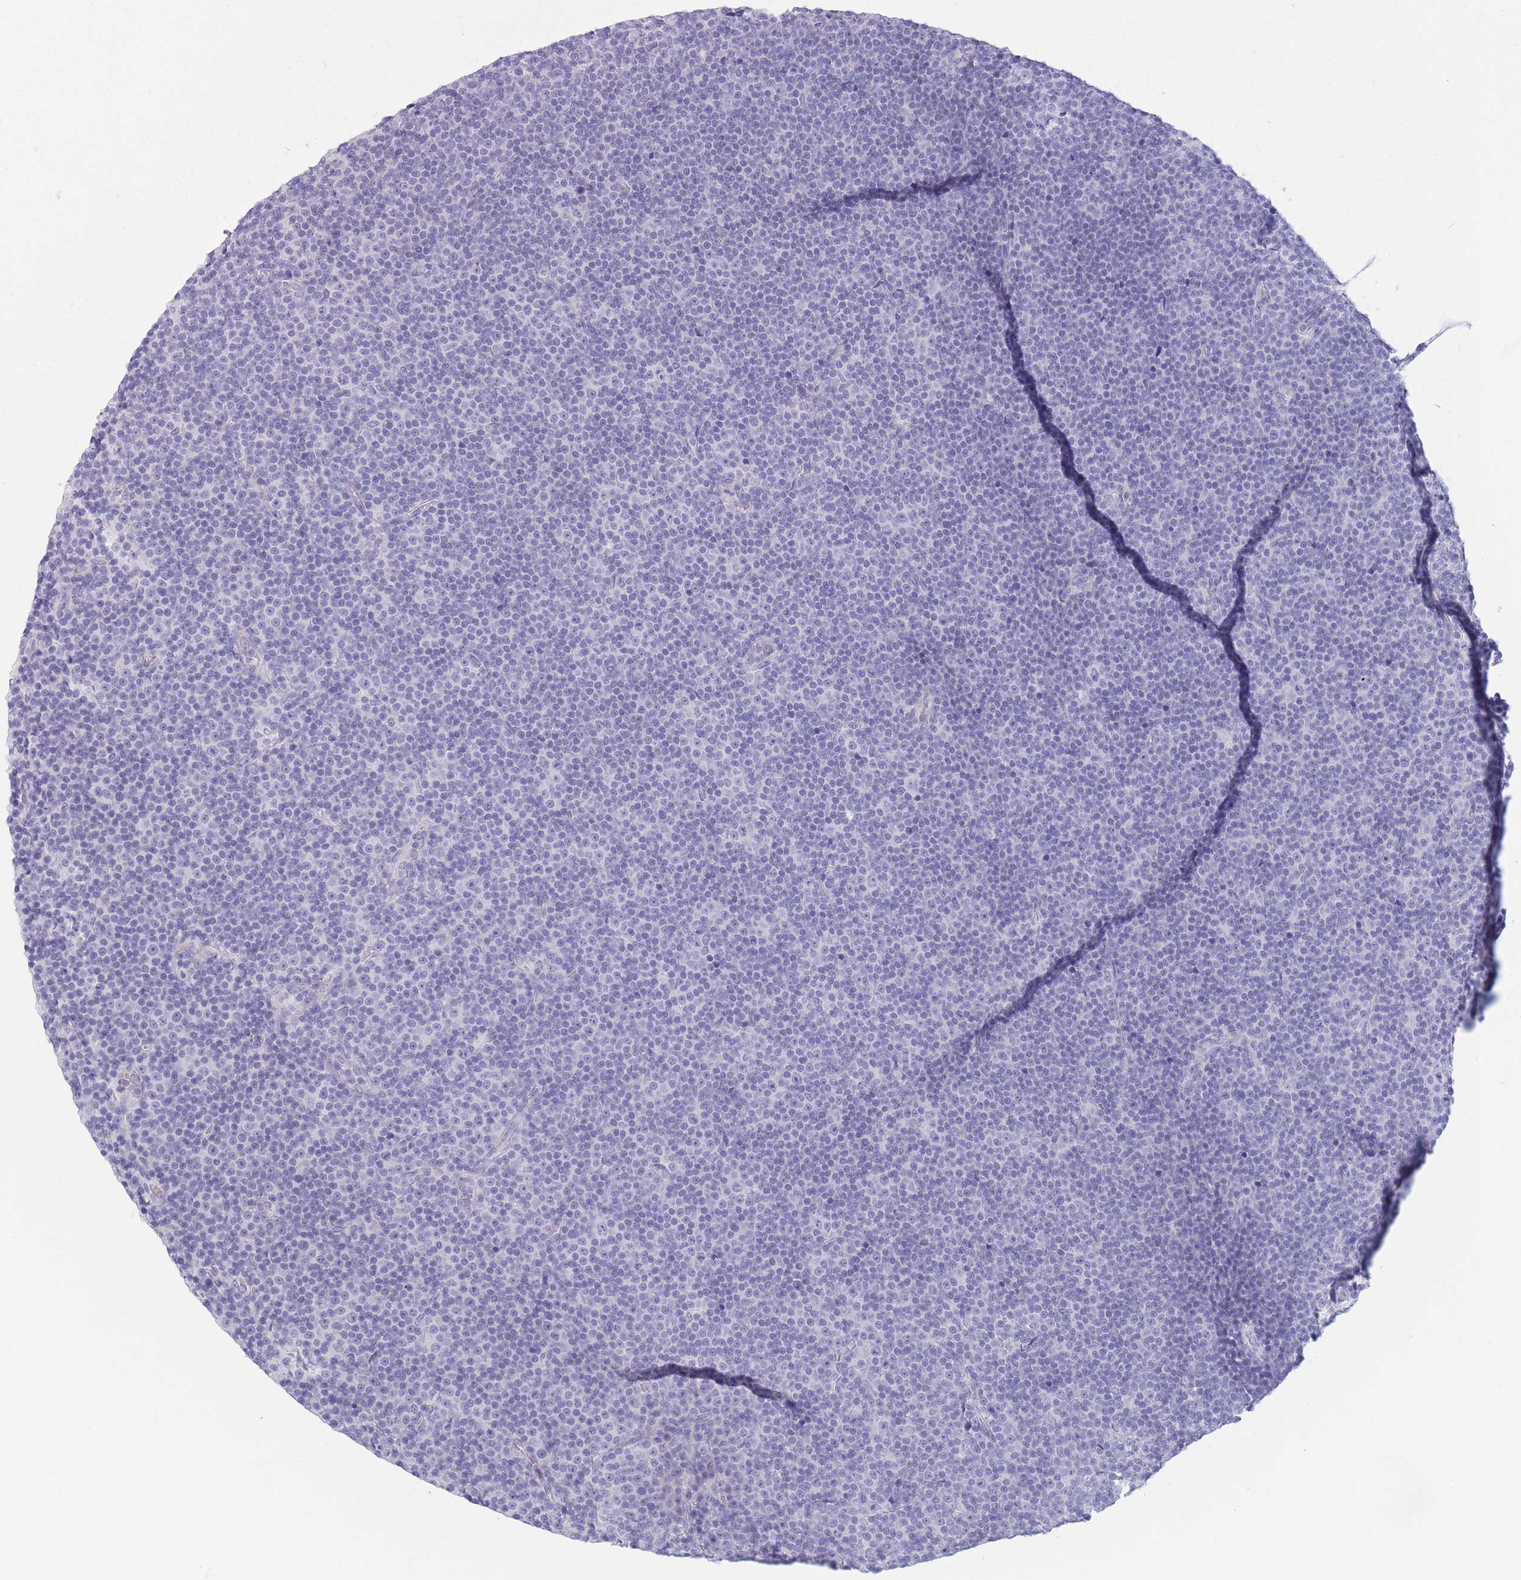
{"staining": {"intensity": "negative", "quantity": "none", "location": "none"}, "tissue": "lymphoma", "cell_type": "Tumor cells", "image_type": "cancer", "snomed": [{"axis": "morphology", "description": "Malignant lymphoma, non-Hodgkin's type, Low grade"}, {"axis": "topography", "description": "Lymph node"}], "caption": "Human lymphoma stained for a protein using immunohistochemistry (IHC) displays no positivity in tumor cells.", "gene": "ASAP3", "patient": {"sex": "female", "age": 67}}